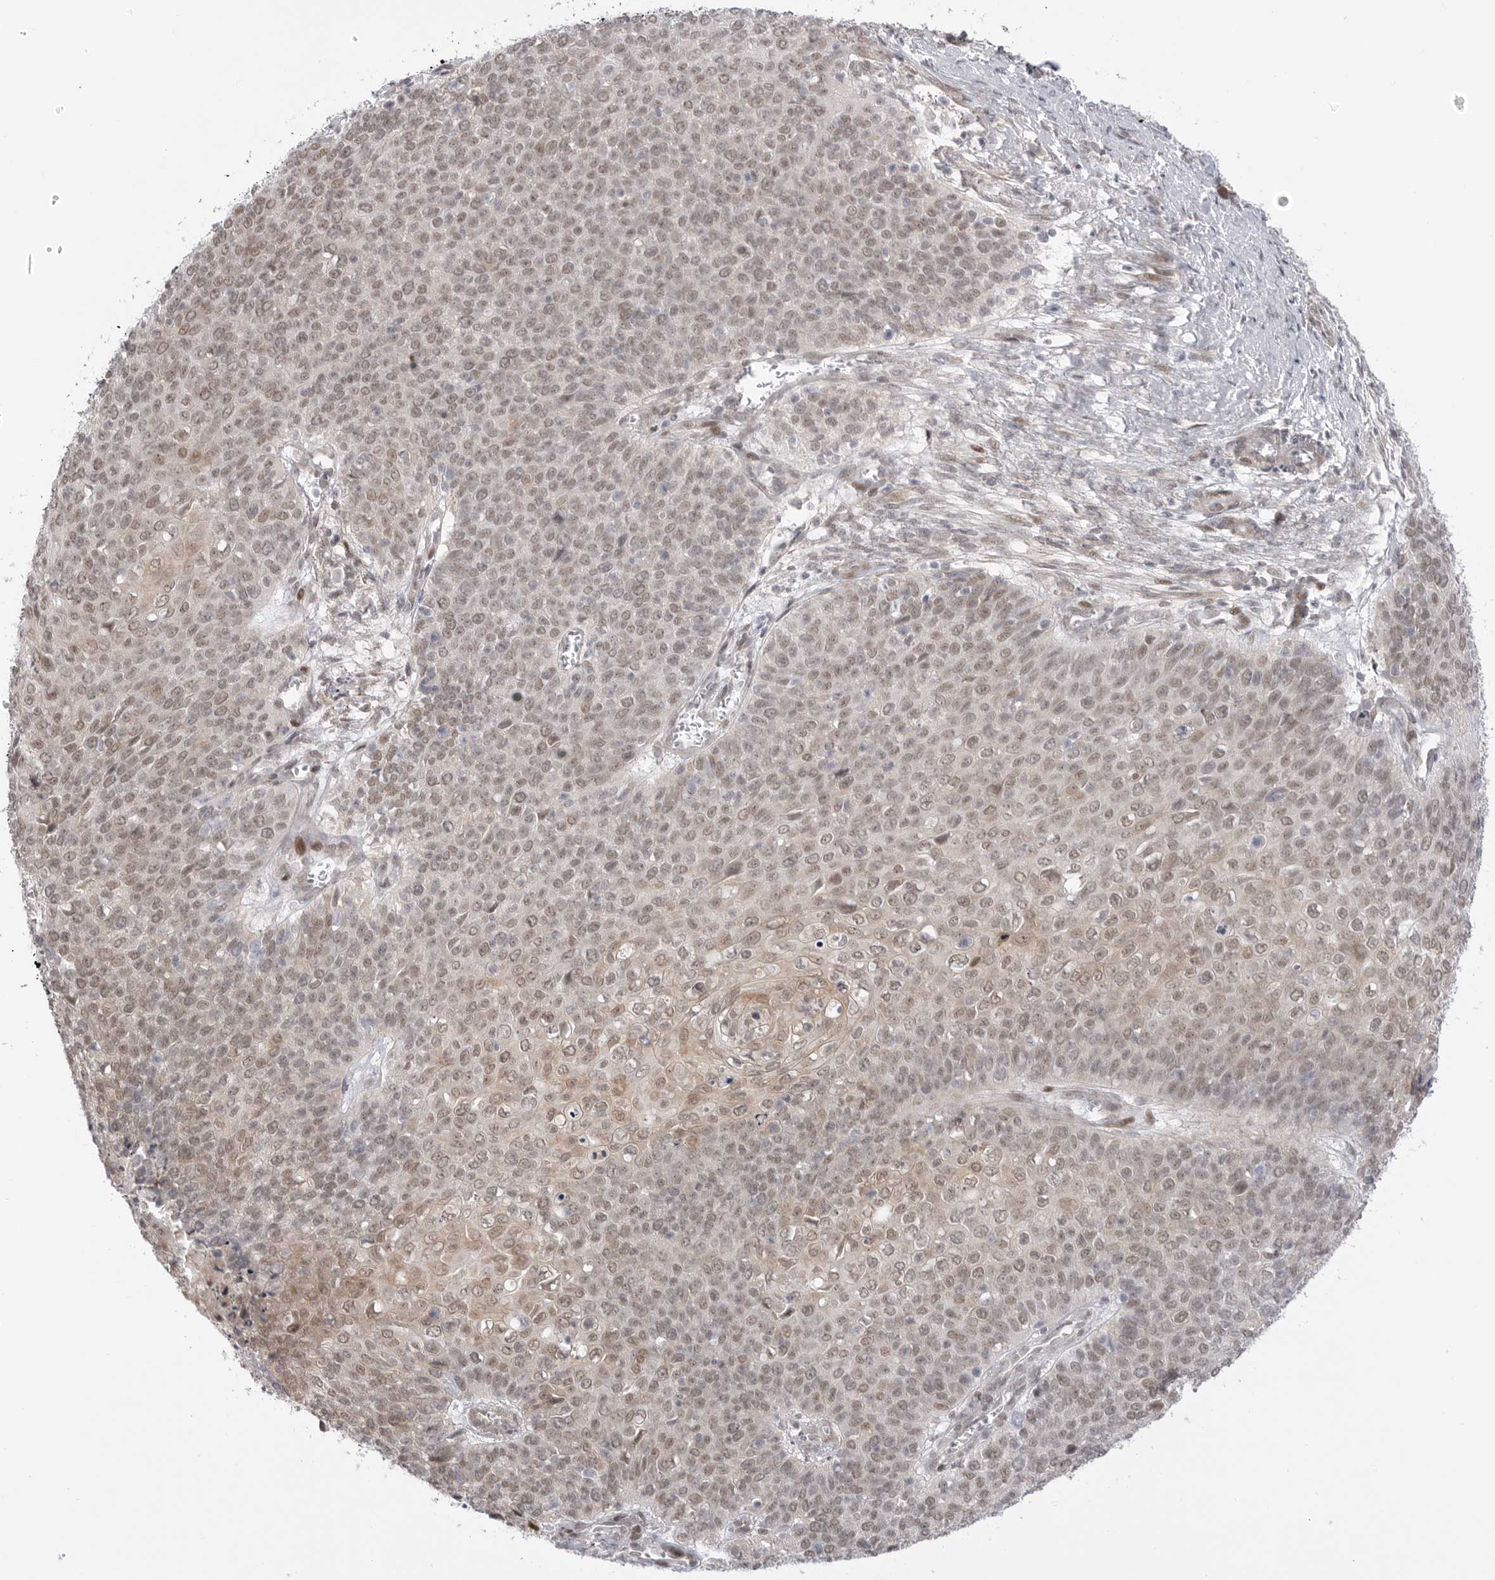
{"staining": {"intensity": "weak", "quantity": ">75%", "location": "cytoplasmic/membranous,nuclear"}, "tissue": "cervical cancer", "cell_type": "Tumor cells", "image_type": "cancer", "snomed": [{"axis": "morphology", "description": "Squamous cell carcinoma, NOS"}, {"axis": "topography", "description": "Cervix"}], "caption": "Human cervical cancer stained with a brown dye exhibits weak cytoplasmic/membranous and nuclear positive expression in approximately >75% of tumor cells.", "gene": "GGT6", "patient": {"sex": "female", "age": 39}}